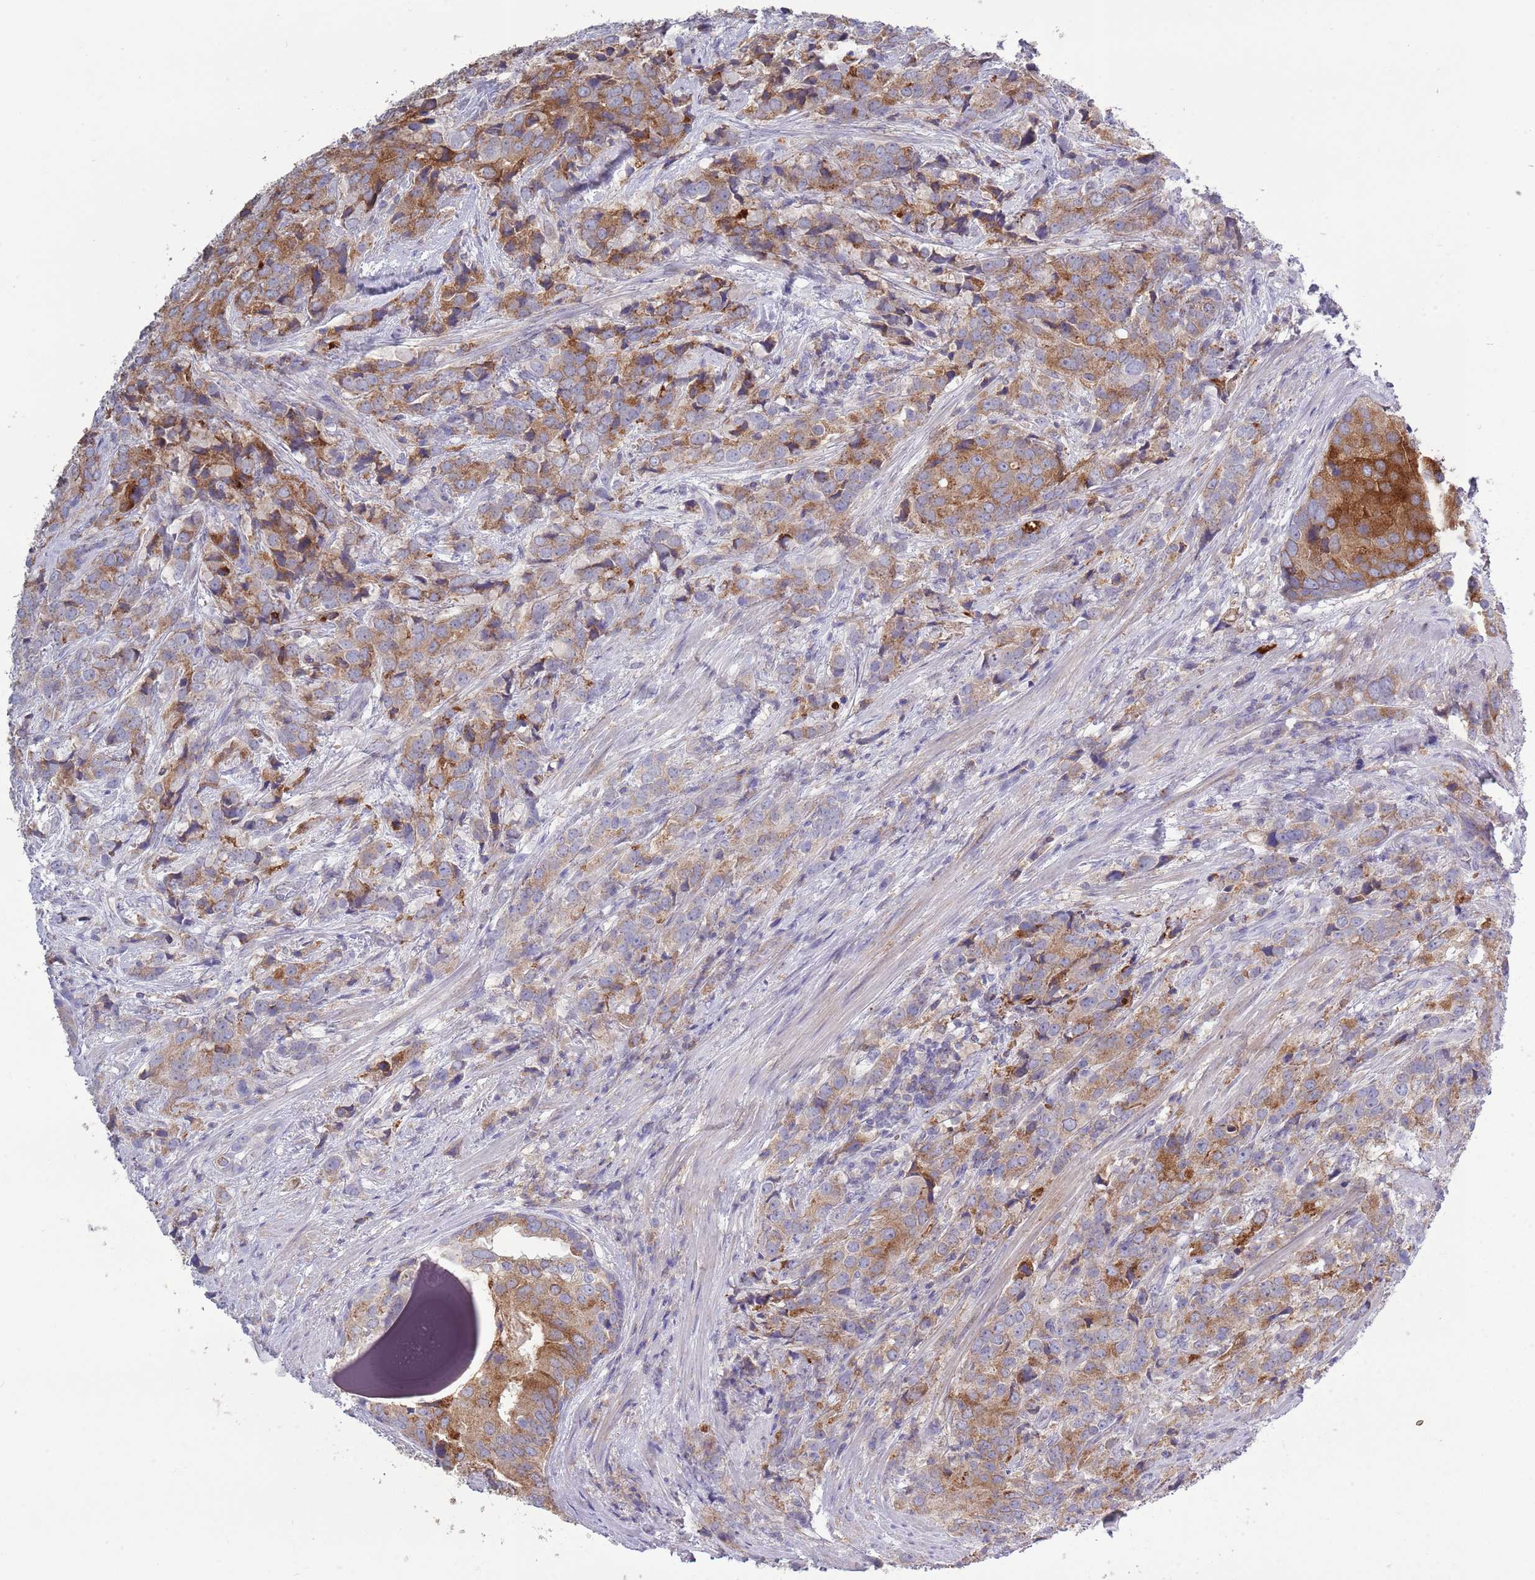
{"staining": {"intensity": "moderate", "quantity": "25%-75%", "location": "cytoplasmic/membranous"}, "tissue": "prostate cancer", "cell_type": "Tumor cells", "image_type": "cancer", "snomed": [{"axis": "morphology", "description": "Adenocarcinoma, High grade"}, {"axis": "topography", "description": "Prostate"}], "caption": "Immunohistochemistry (IHC) of prostate cancer (high-grade adenocarcinoma) exhibits medium levels of moderate cytoplasmic/membranous positivity in approximately 25%-75% of tumor cells. Nuclei are stained in blue.", "gene": "ACSBG1", "patient": {"sex": "male", "age": 62}}